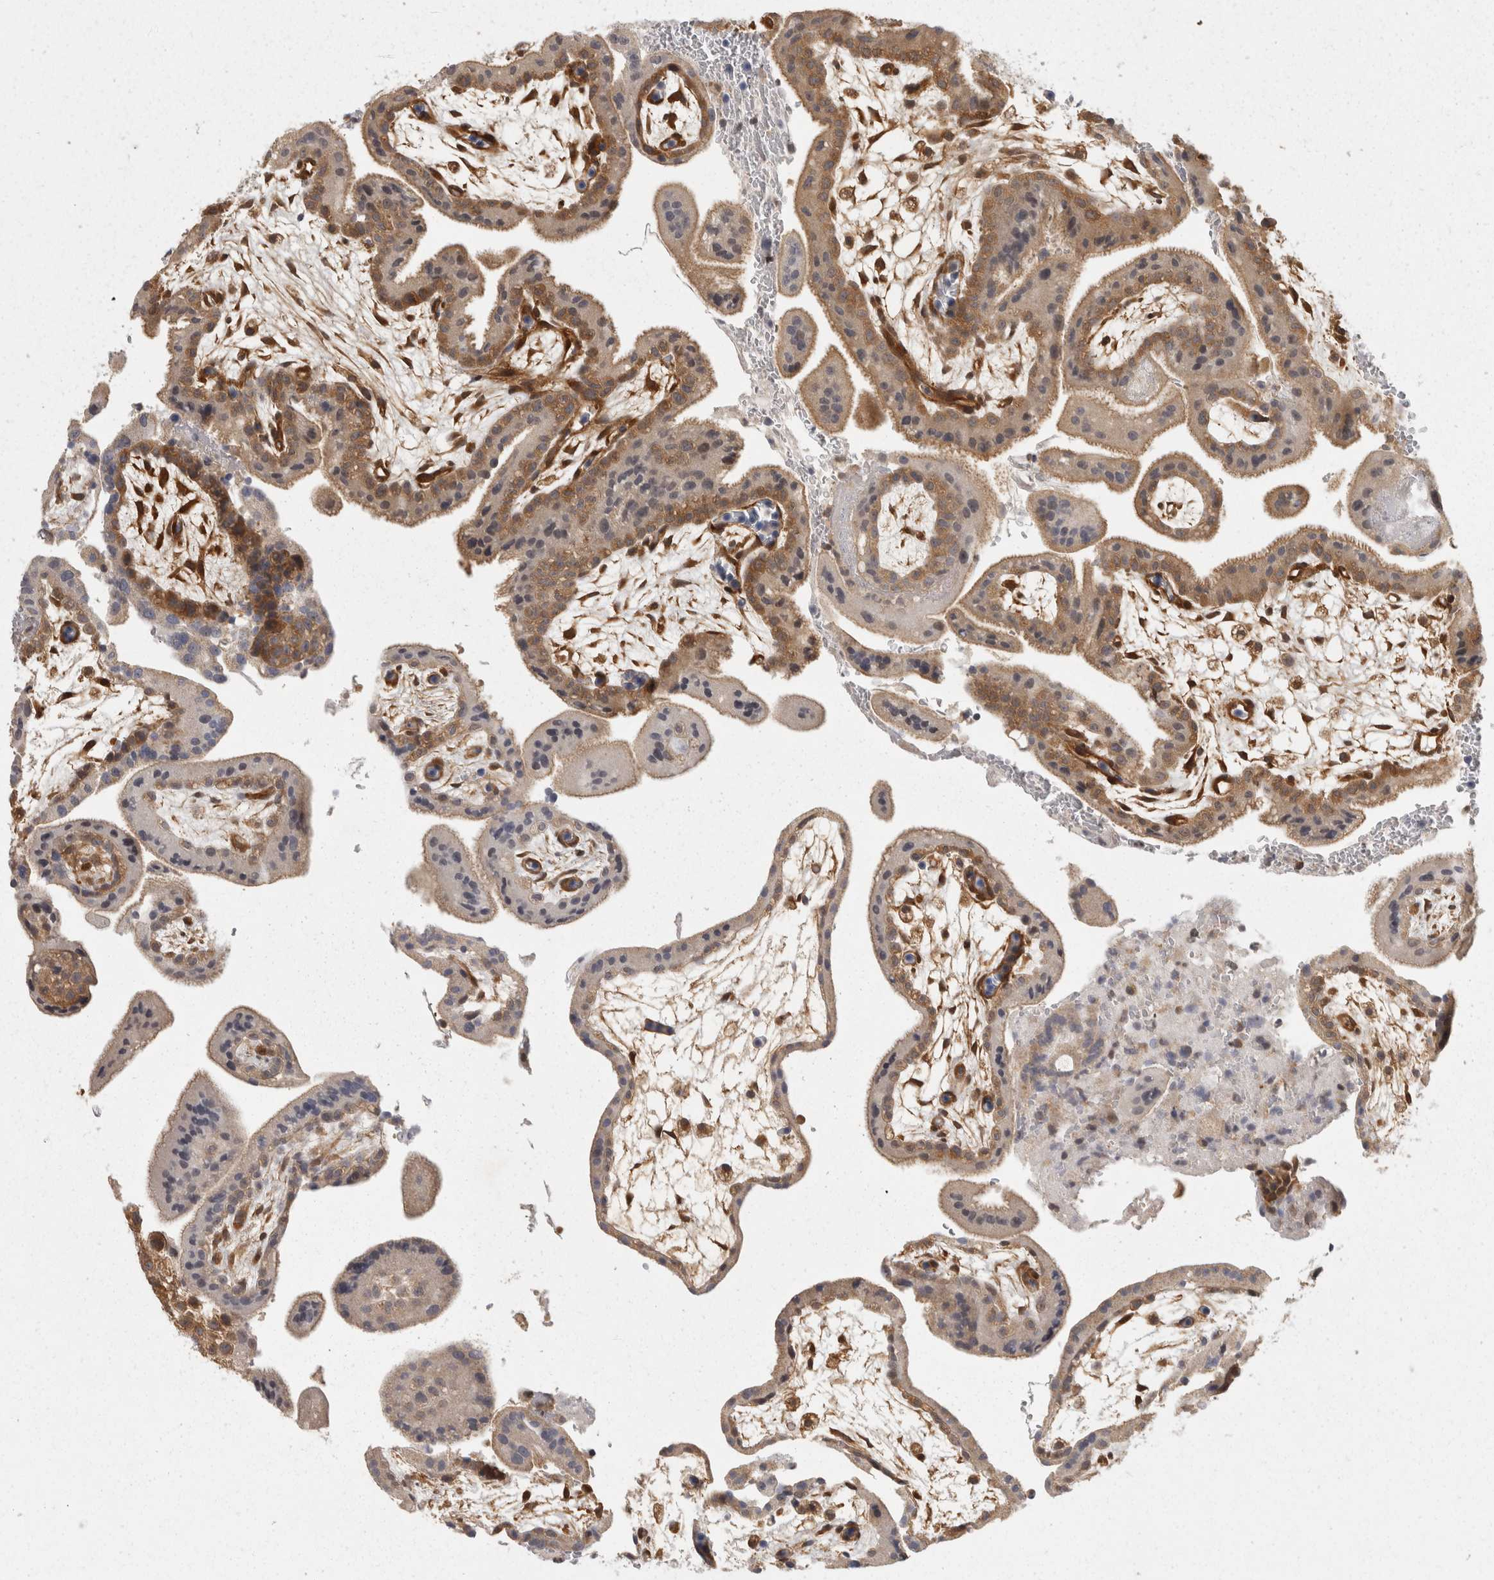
{"staining": {"intensity": "weak", "quantity": ">75%", "location": "cytoplasmic/membranous"}, "tissue": "placenta", "cell_type": "Decidual cells", "image_type": "normal", "snomed": [{"axis": "morphology", "description": "Normal tissue, NOS"}, {"axis": "topography", "description": "Placenta"}], "caption": "This micrograph reveals IHC staining of unremarkable human placenta, with low weak cytoplasmic/membranous expression in approximately >75% of decidual cells.", "gene": "ACAT2", "patient": {"sex": "female", "age": 35}}